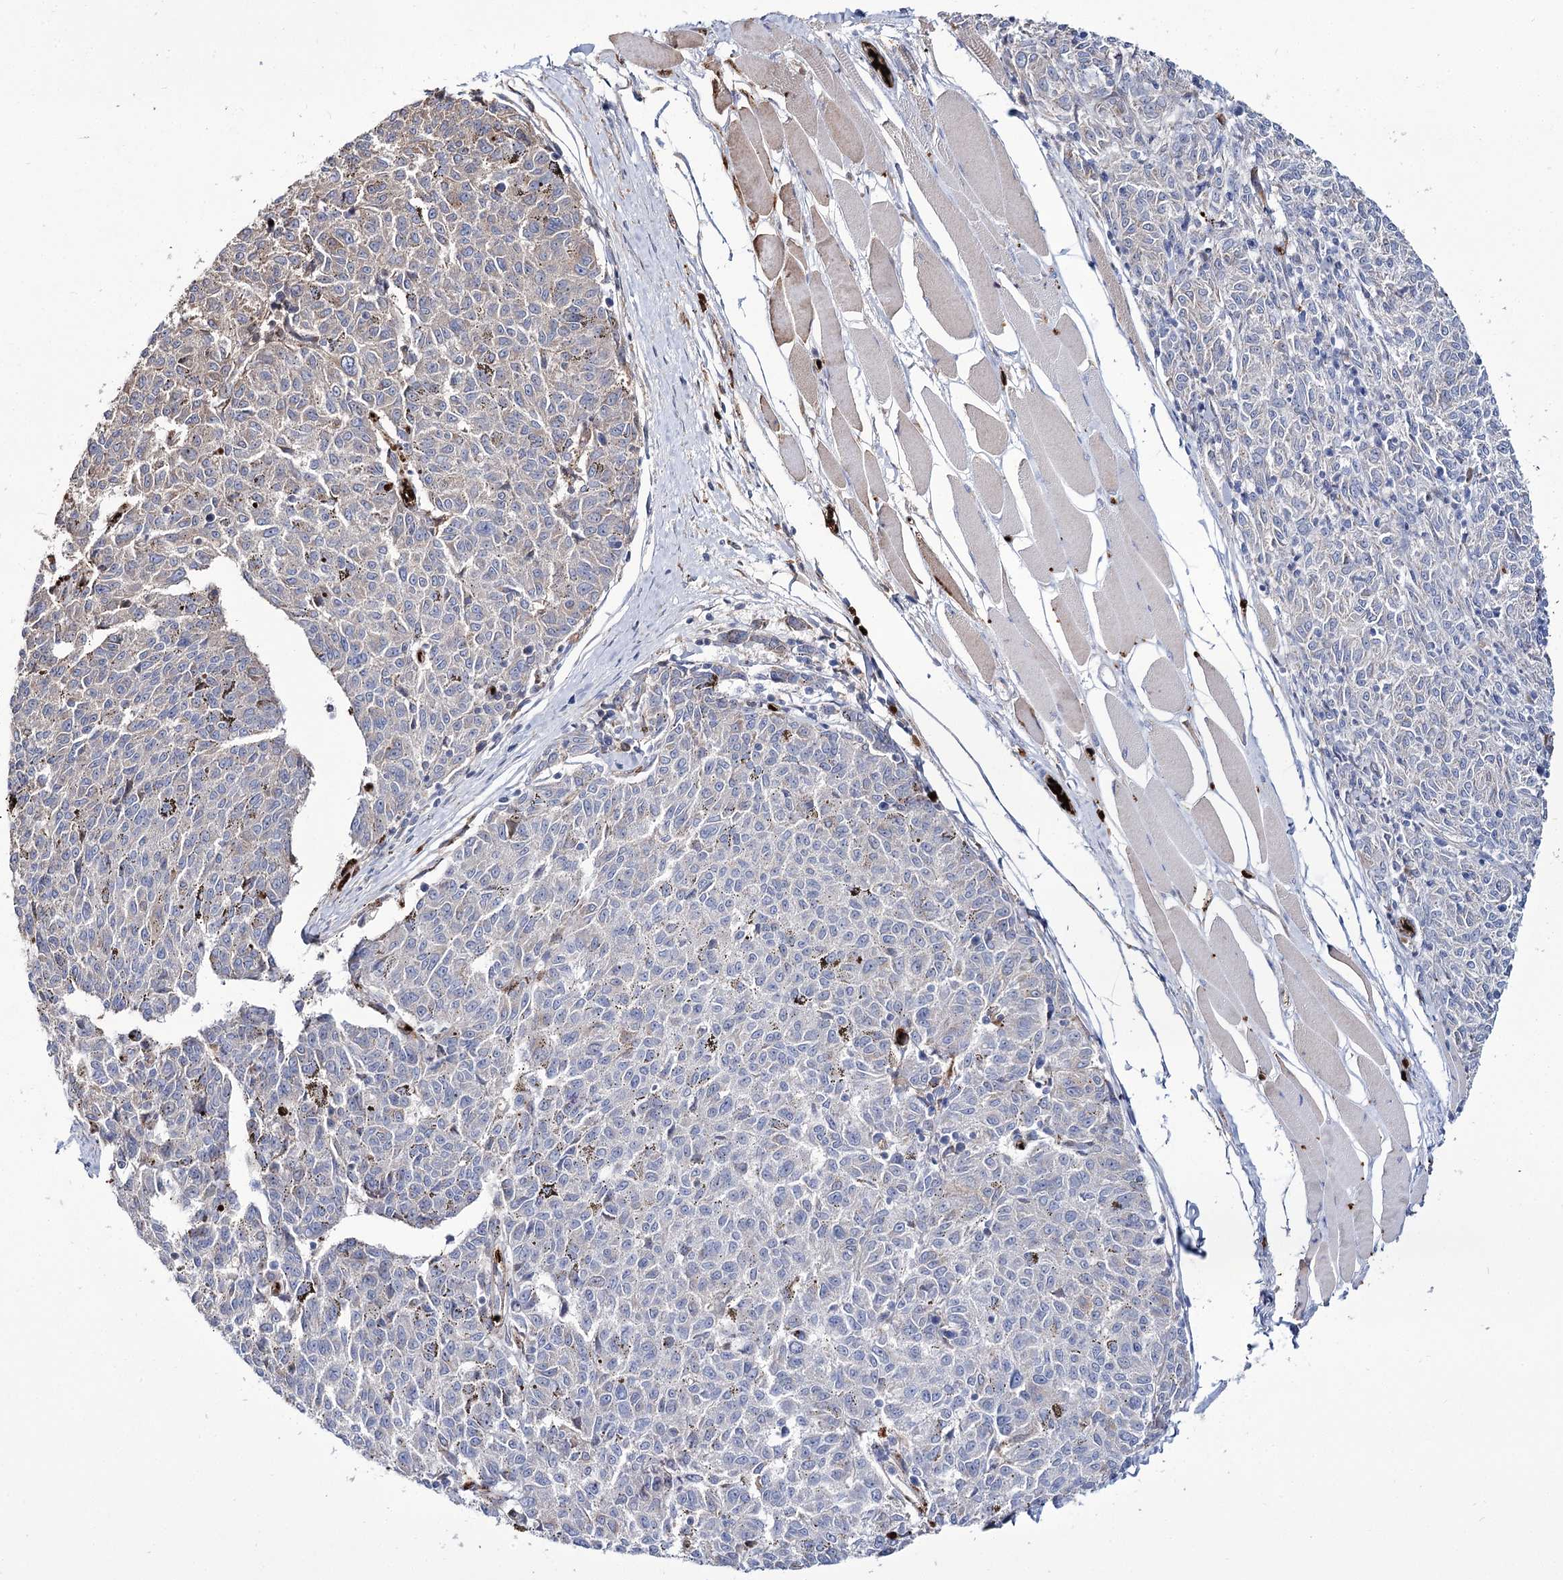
{"staining": {"intensity": "negative", "quantity": "none", "location": "none"}, "tissue": "melanoma", "cell_type": "Tumor cells", "image_type": "cancer", "snomed": [{"axis": "morphology", "description": "Malignant melanoma, NOS"}, {"axis": "topography", "description": "Skin"}], "caption": "Immunohistochemistry histopathology image of neoplastic tissue: malignant melanoma stained with DAB exhibits no significant protein staining in tumor cells.", "gene": "GBF1", "patient": {"sex": "female", "age": 72}}